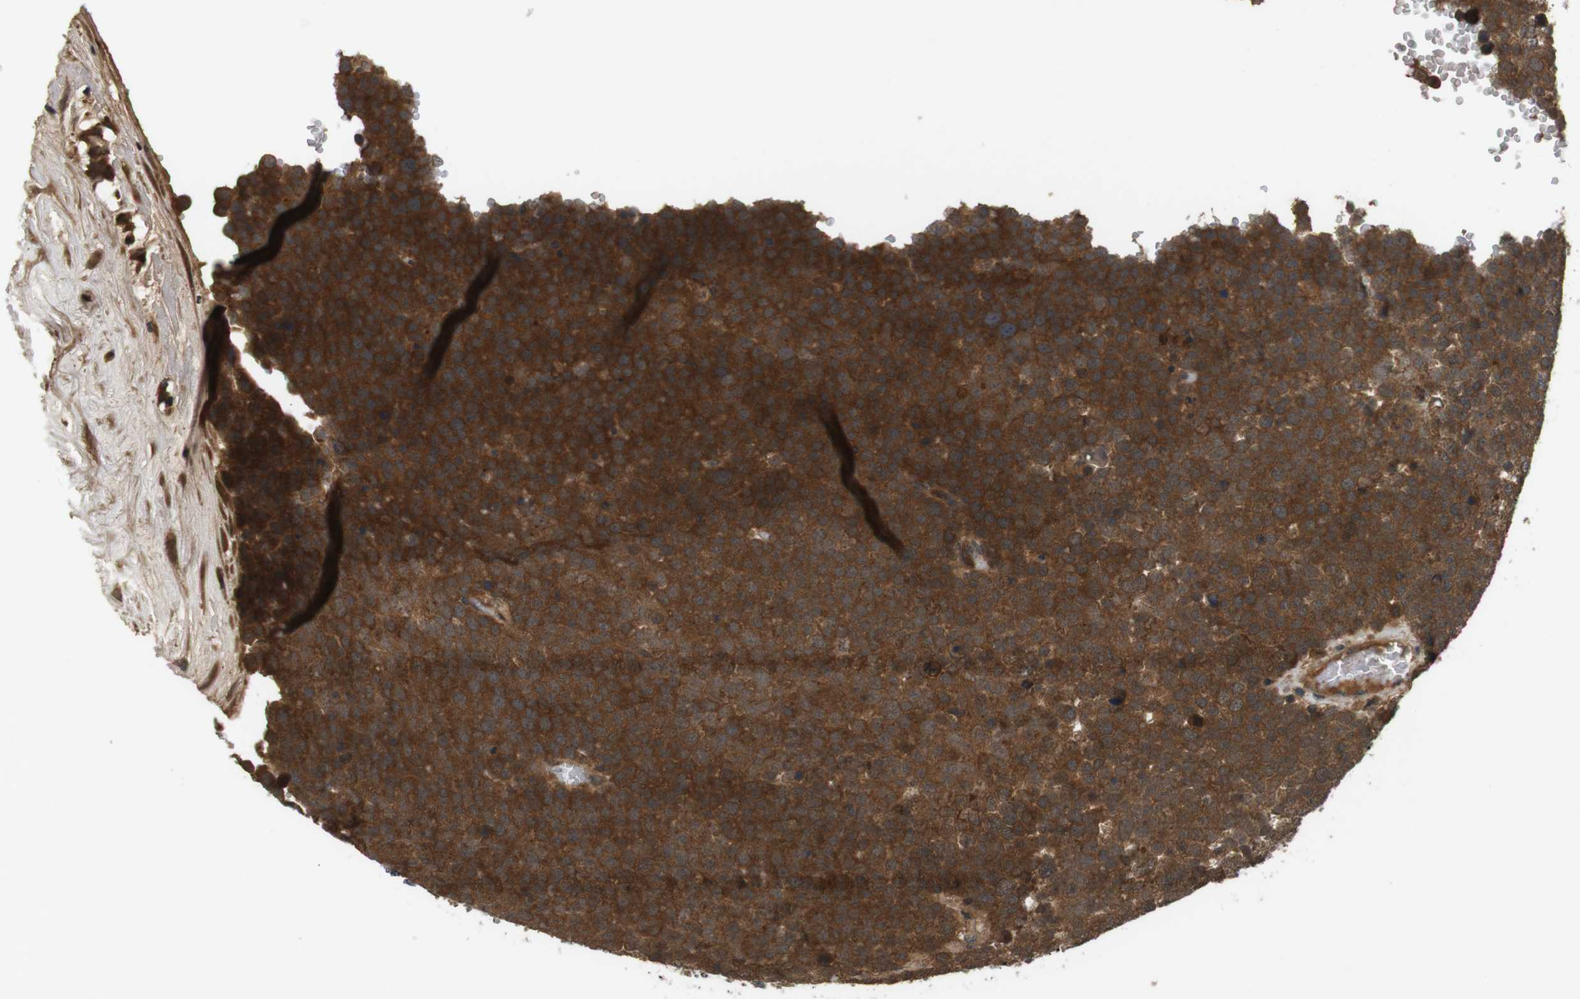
{"staining": {"intensity": "strong", "quantity": ">75%", "location": "cytoplasmic/membranous"}, "tissue": "testis cancer", "cell_type": "Tumor cells", "image_type": "cancer", "snomed": [{"axis": "morphology", "description": "Seminoma, NOS"}, {"axis": "topography", "description": "Testis"}], "caption": "IHC (DAB (3,3'-diaminobenzidine)) staining of testis cancer reveals strong cytoplasmic/membranous protein positivity in about >75% of tumor cells. The staining was performed using DAB, with brown indicating positive protein expression. Nuclei are stained blue with hematoxylin.", "gene": "NFKBIE", "patient": {"sex": "male", "age": 71}}